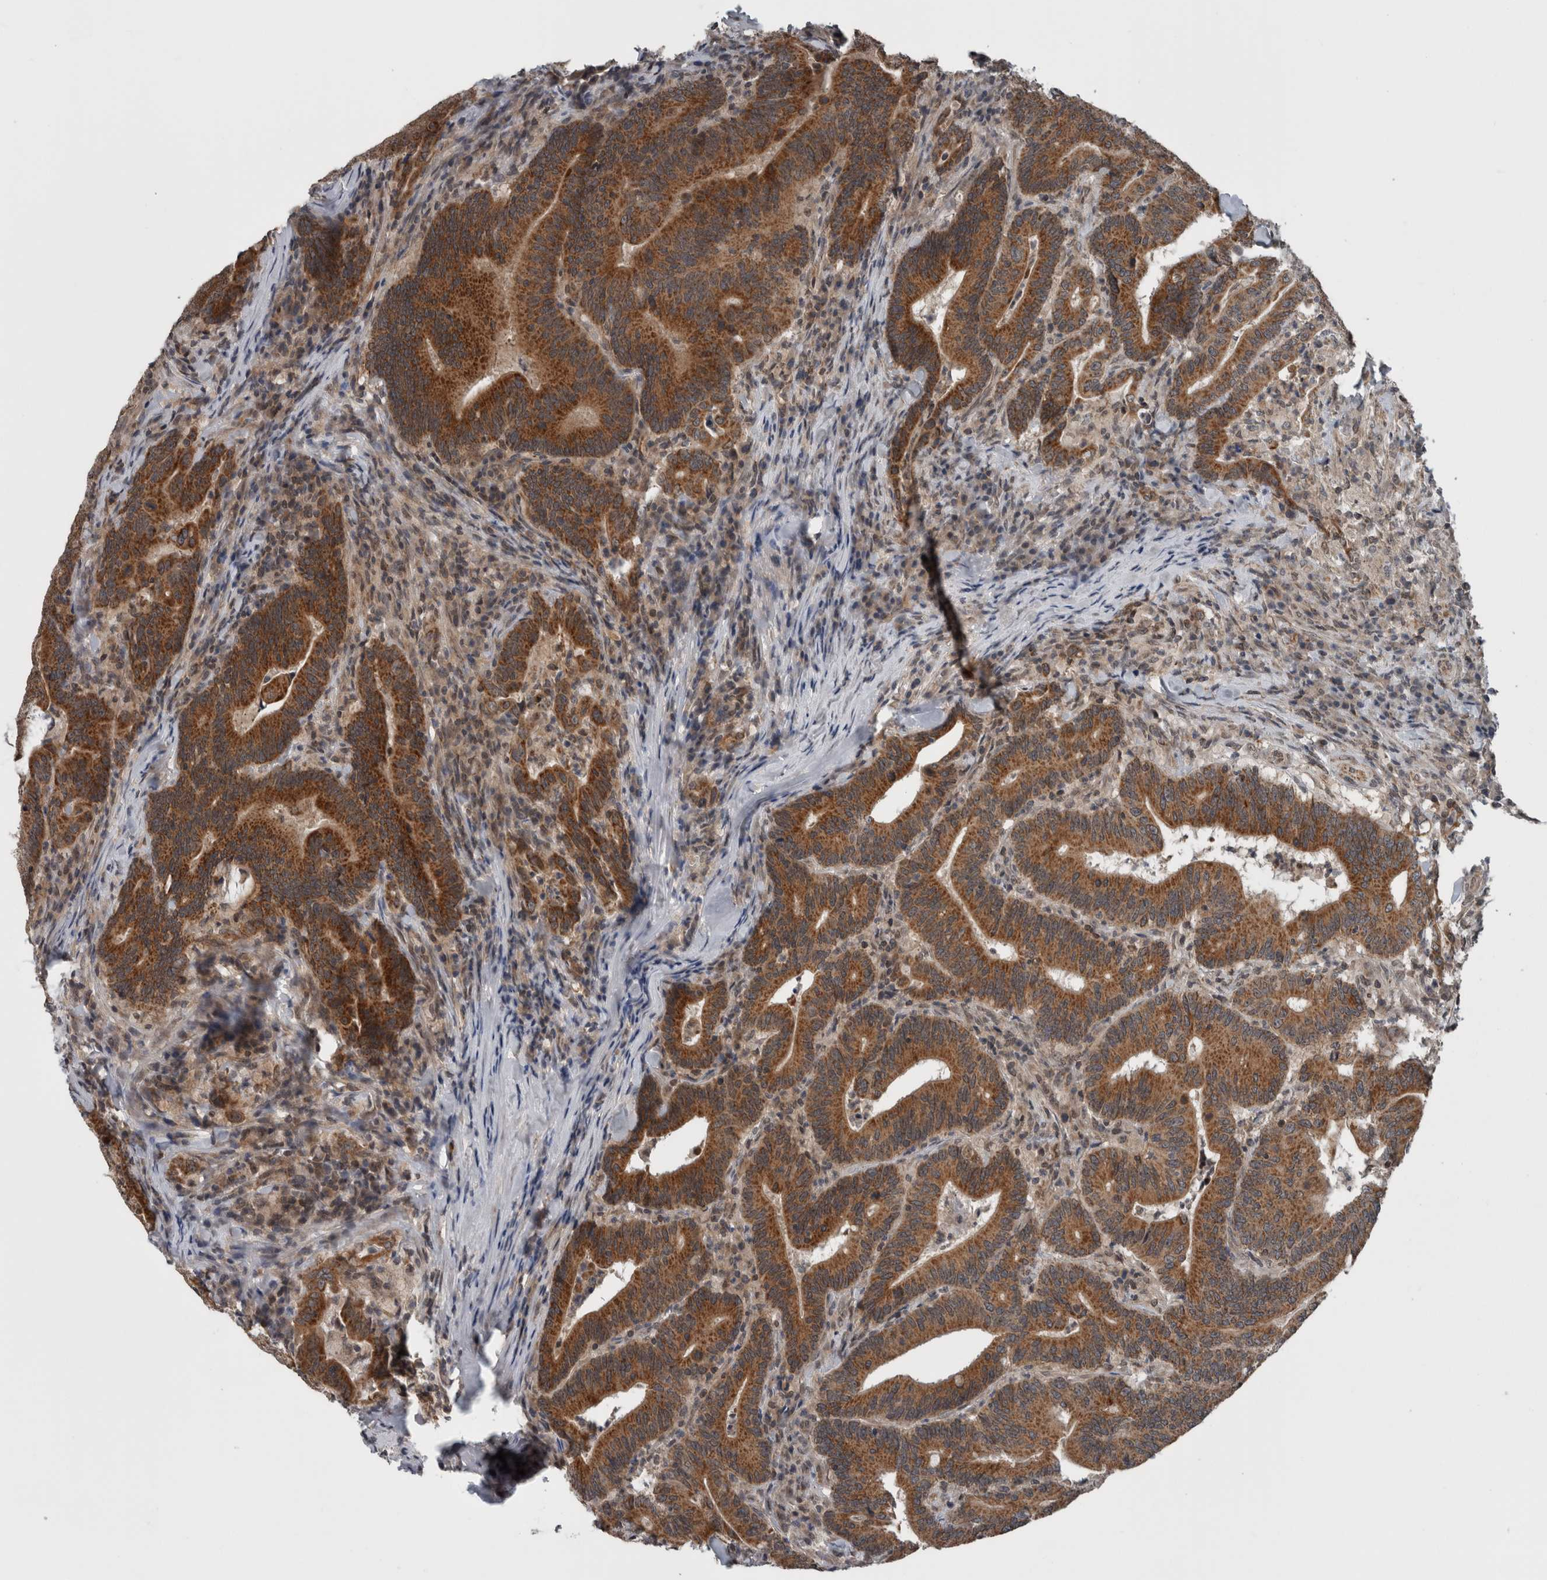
{"staining": {"intensity": "strong", "quantity": ">75%", "location": "cytoplasmic/membranous"}, "tissue": "colorectal cancer", "cell_type": "Tumor cells", "image_type": "cancer", "snomed": [{"axis": "morphology", "description": "Adenocarcinoma, NOS"}, {"axis": "topography", "description": "Colon"}], "caption": "There is high levels of strong cytoplasmic/membranous expression in tumor cells of colorectal cancer, as demonstrated by immunohistochemical staining (brown color).", "gene": "ENY2", "patient": {"sex": "female", "age": 66}}